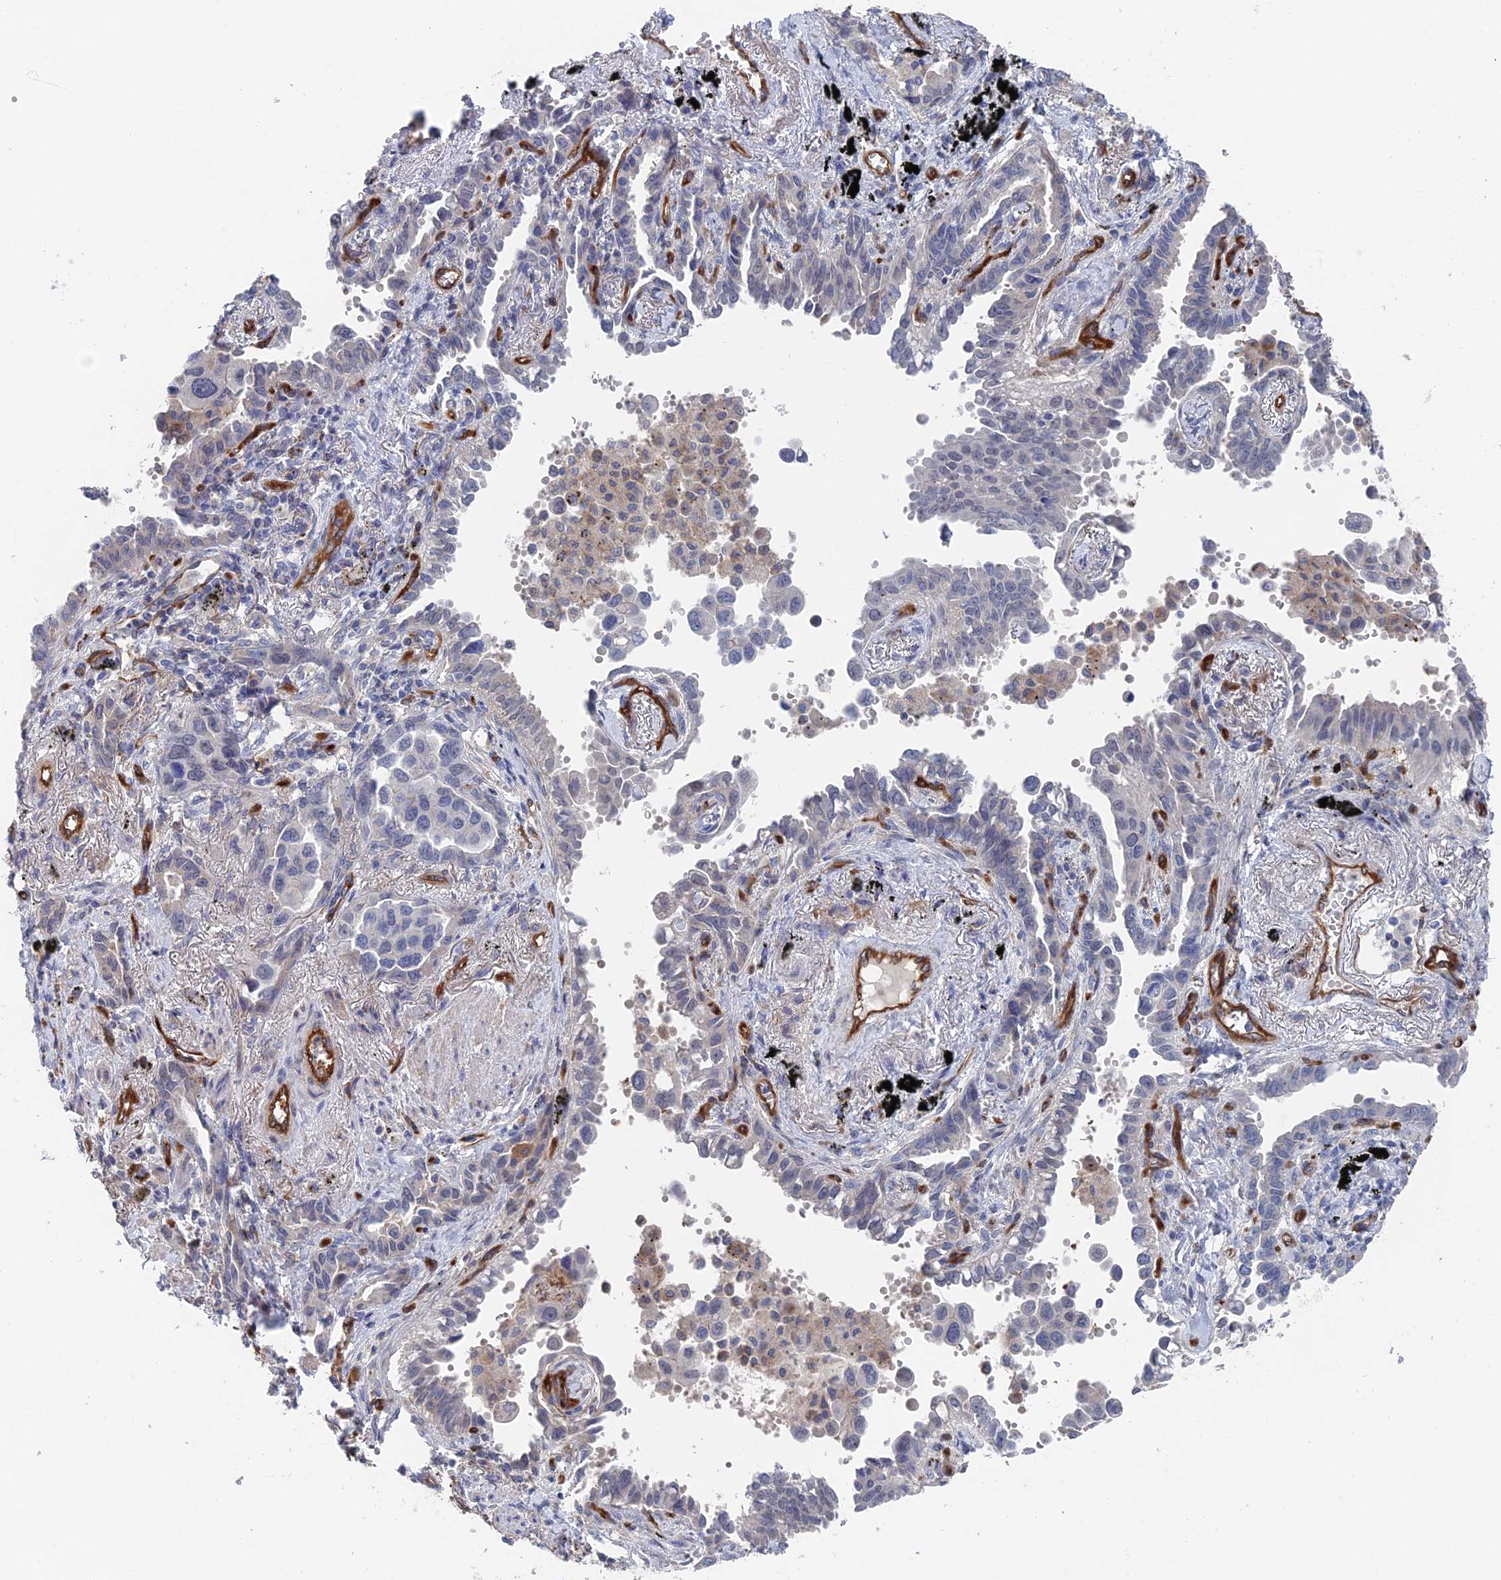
{"staining": {"intensity": "negative", "quantity": "none", "location": "none"}, "tissue": "lung cancer", "cell_type": "Tumor cells", "image_type": "cancer", "snomed": [{"axis": "morphology", "description": "Adenocarcinoma, NOS"}, {"axis": "topography", "description": "Lung"}], "caption": "IHC photomicrograph of neoplastic tissue: adenocarcinoma (lung) stained with DAB (3,3'-diaminobenzidine) shows no significant protein positivity in tumor cells.", "gene": "ARAP3", "patient": {"sex": "male", "age": 67}}